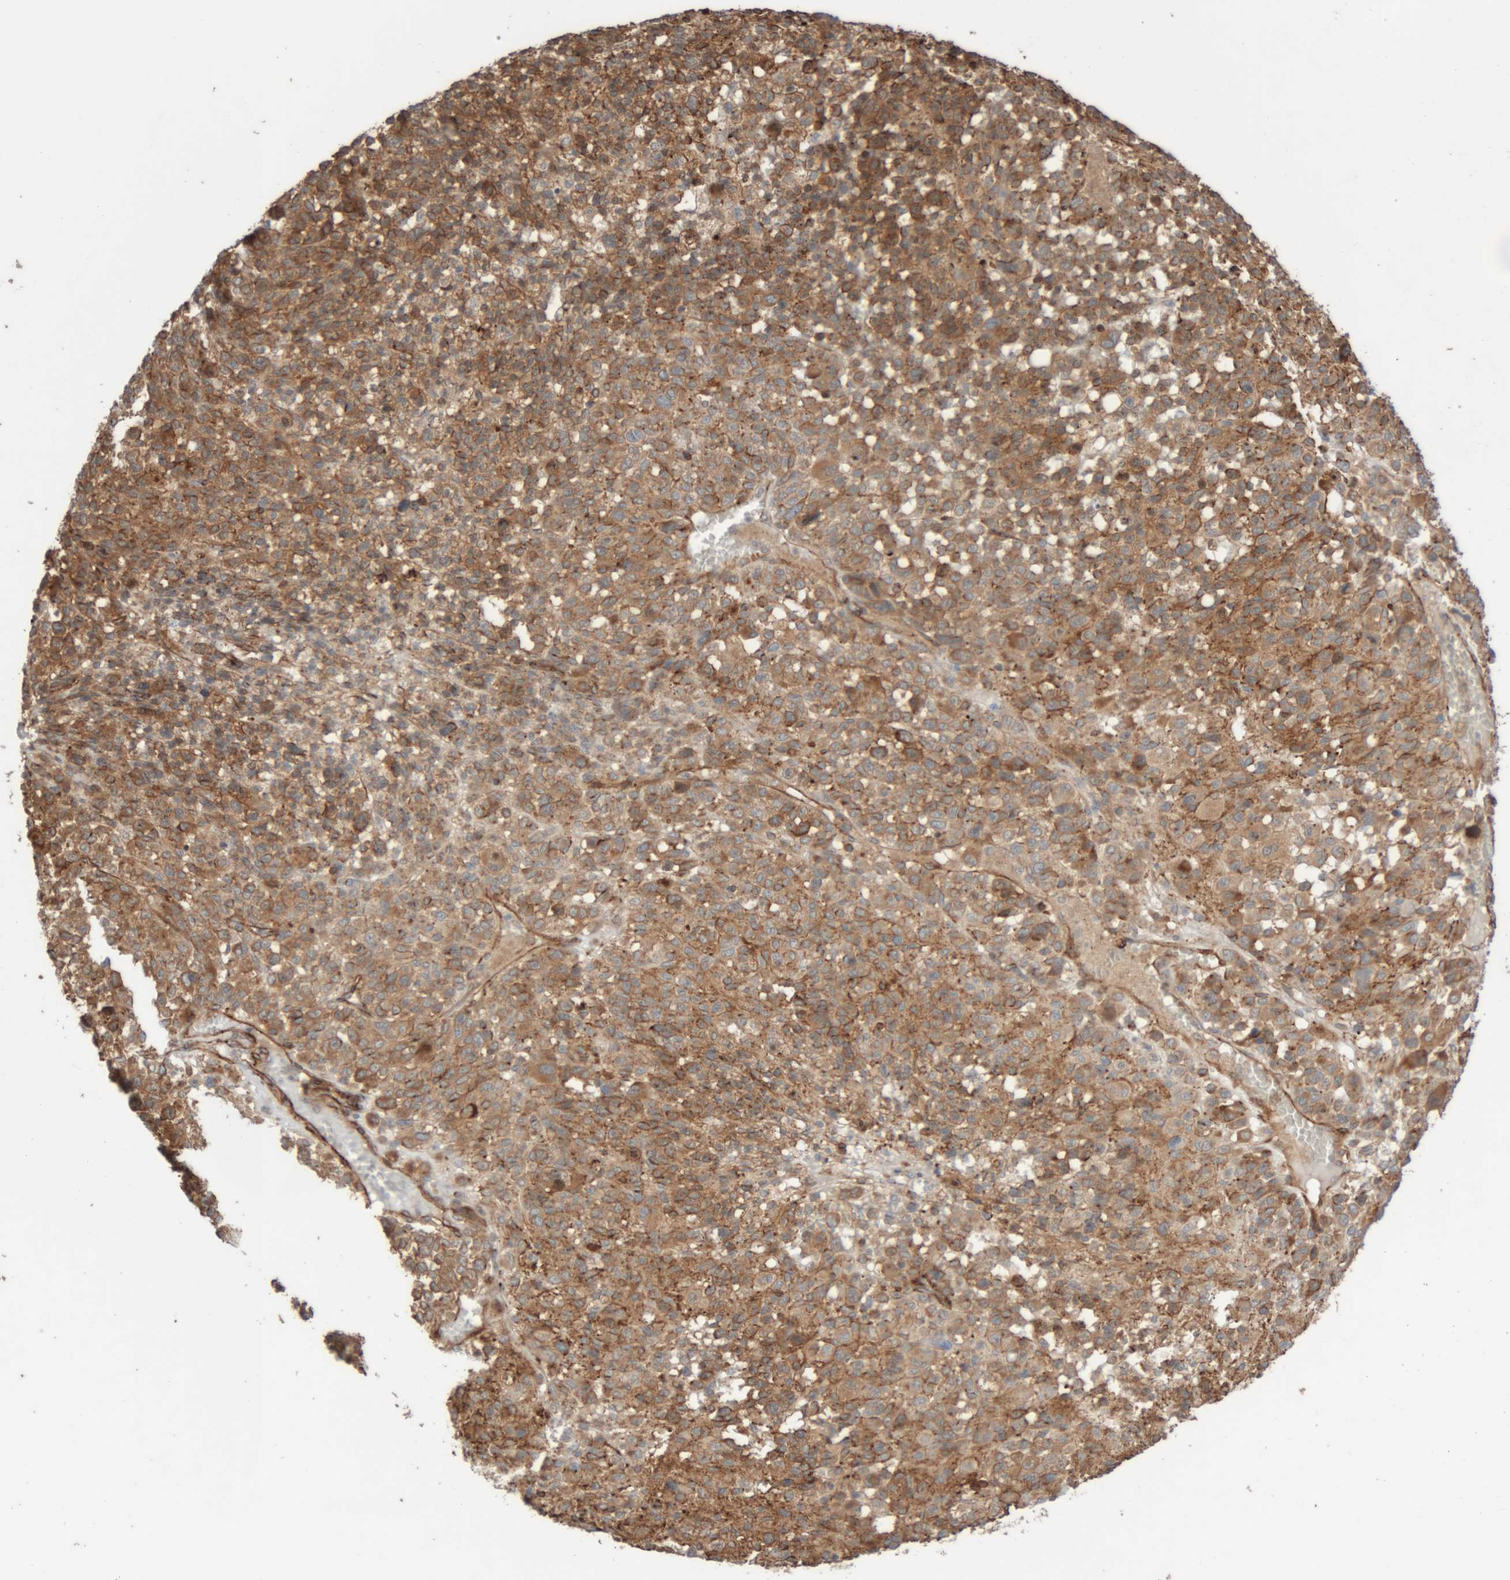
{"staining": {"intensity": "moderate", "quantity": ">75%", "location": "cytoplasmic/membranous"}, "tissue": "melanoma", "cell_type": "Tumor cells", "image_type": "cancer", "snomed": [{"axis": "morphology", "description": "Malignant melanoma, Metastatic site"}, {"axis": "topography", "description": "Skin"}], "caption": "An image of human melanoma stained for a protein demonstrates moderate cytoplasmic/membranous brown staining in tumor cells.", "gene": "RAB32", "patient": {"sex": "female", "age": 74}}